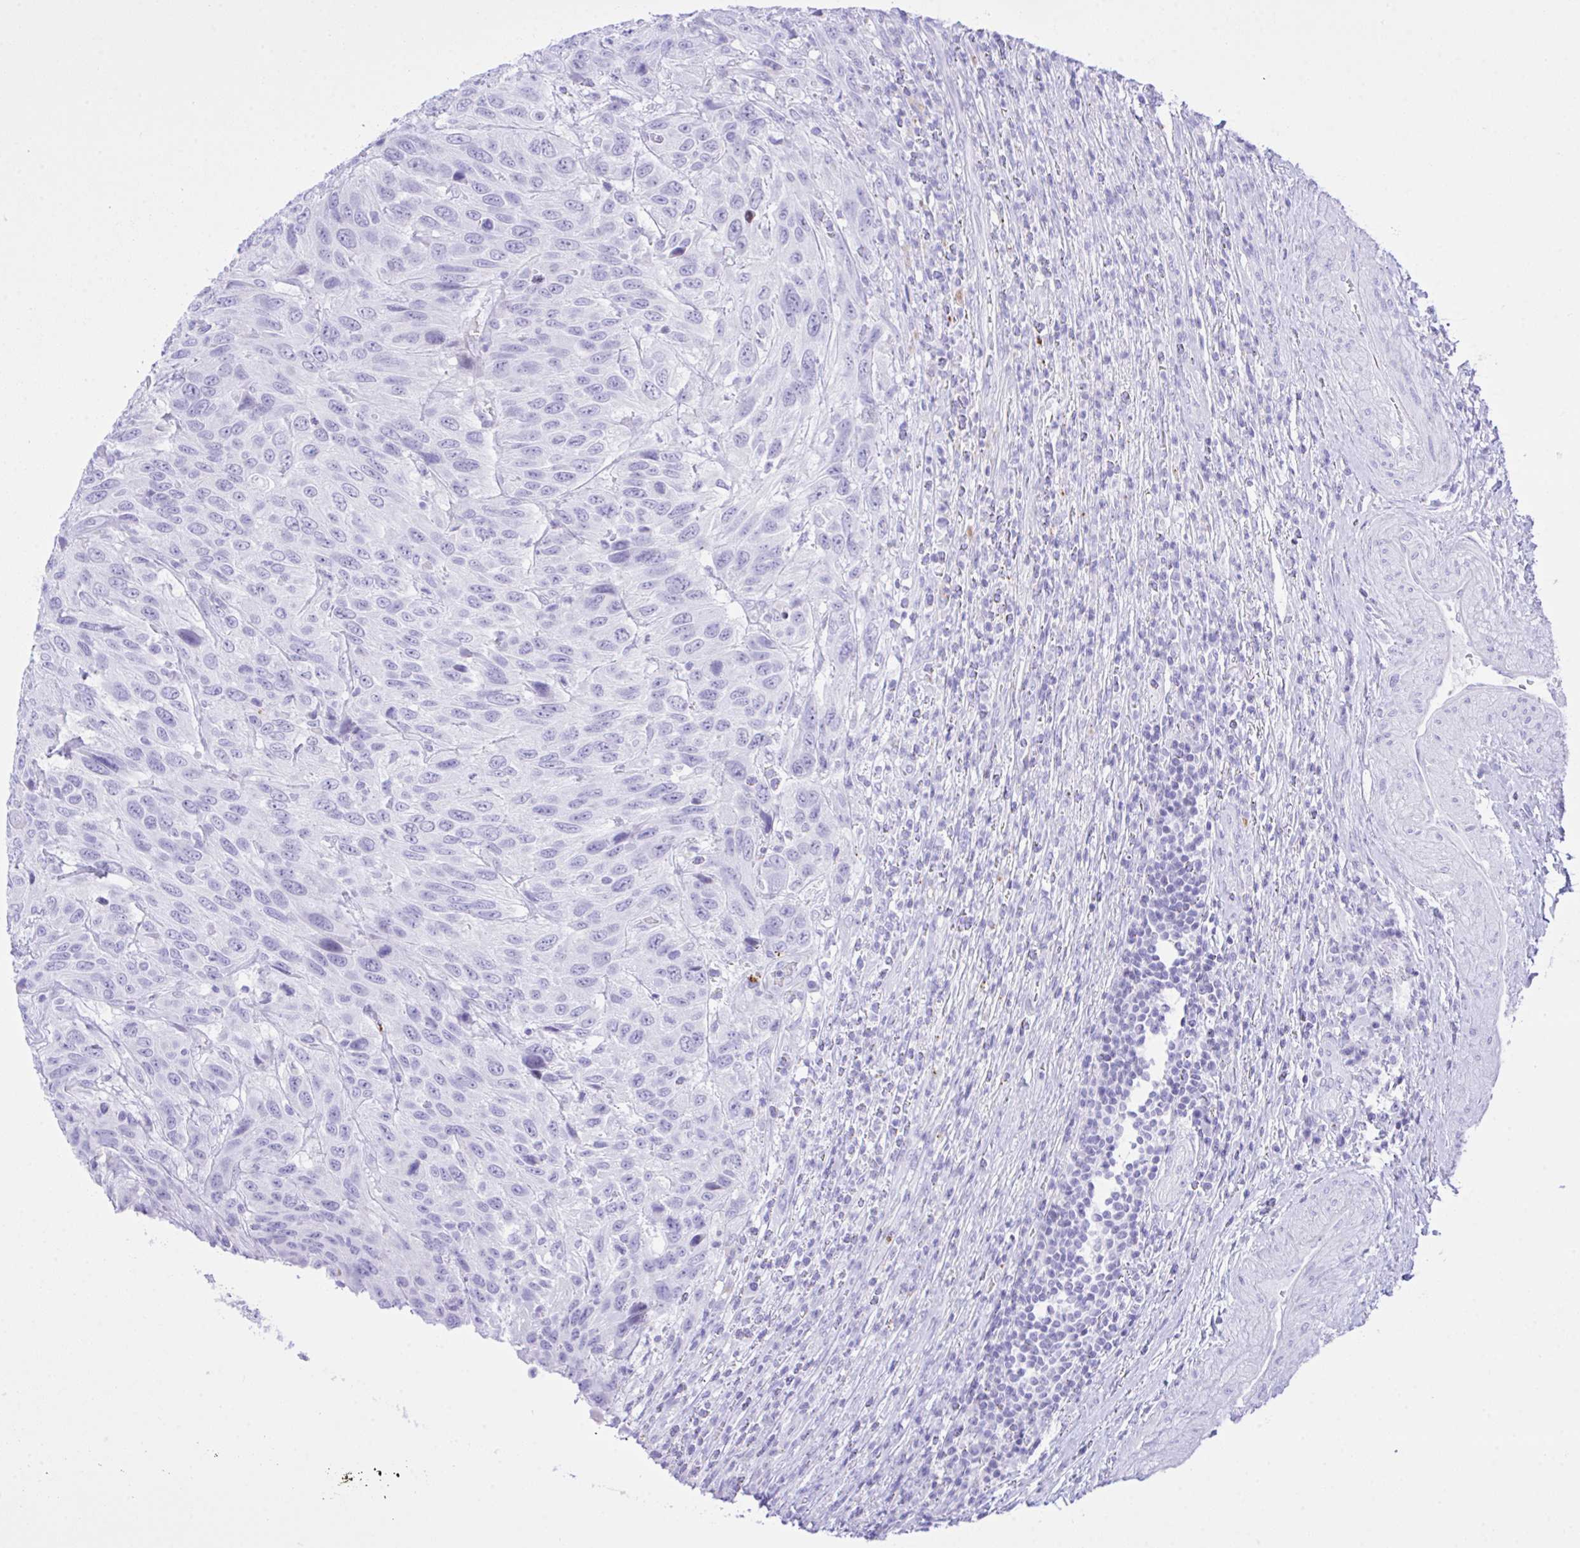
{"staining": {"intensity": "negative", "quantity": "none", "location": "none"}, "tissue": "urothelial cancer", "cell_type": "Tumor cells", "image_type": "cancer", "snomed": [{"axis": "morphology", "description": "Urothelial carcinoma, High grade"}, {"axis": "topography", "description": "Urinary bladder"}], "caption": "A histopathology image of human urothelial cancer is negative for staining in tumor cells.", "gene": "SELENOV", "patient": {"sex": "female", "age": 70}}